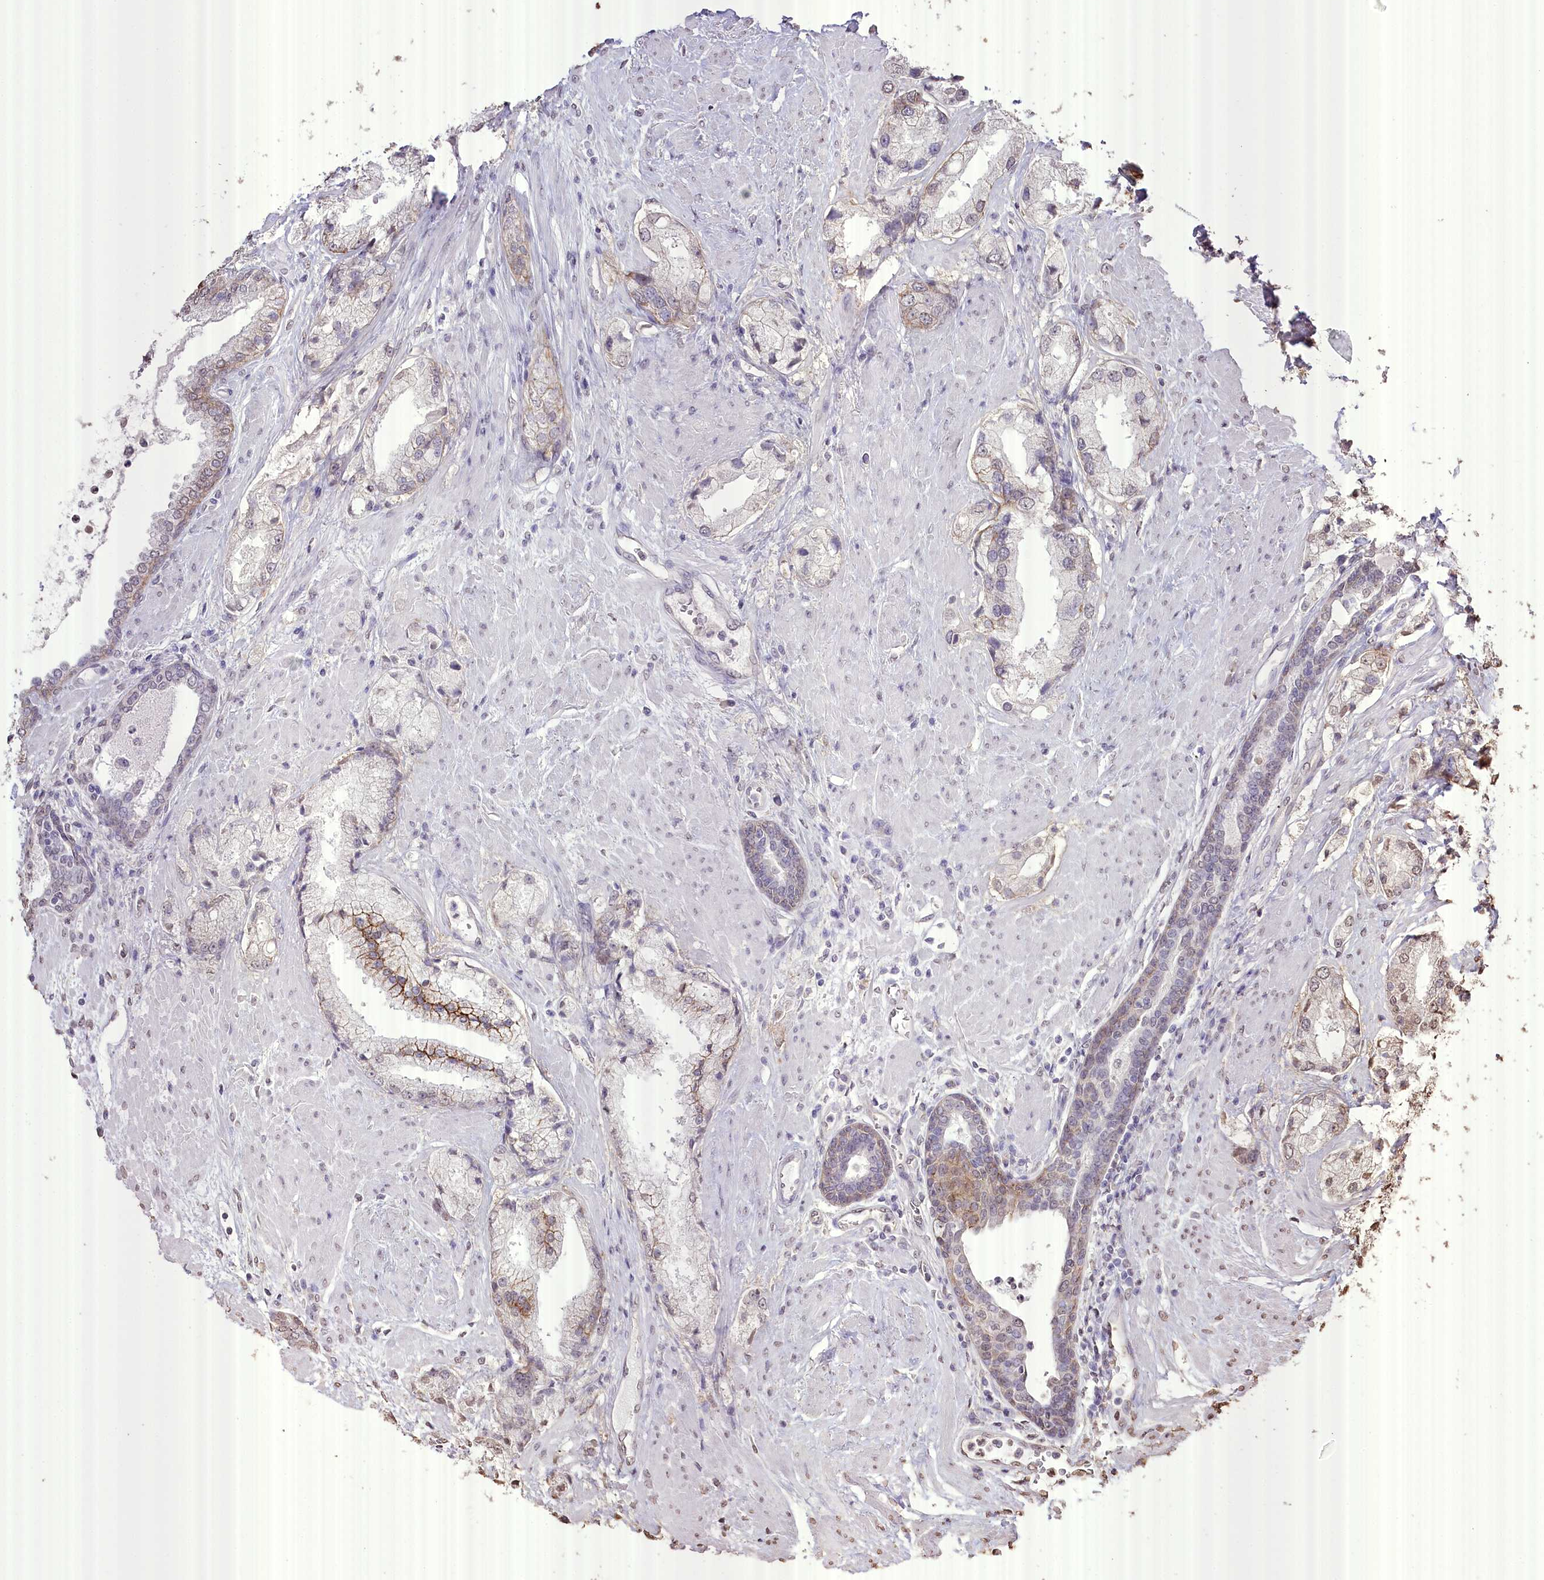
{"staining": {"intensity": "moderate", "quantity": "<25%", "location": "cytoplasmic/membranous"}, "tissue": "prostate cancer", "cell_type": "Tumor cells", "image_type": "cancer", "snomed": [{"axis": "morphology", "description": "Adenocarcinoma, Low grade"}, {"axis": "topography", "description": "Prostate"}], "caption": "This is an image of IHC staining of prostate cancer (low-grade adenocarcinoma), which shows moderate staining in the cytoplasmic/membranous of tumor cells.", "gene": "SLC39A10", "patient": {"sex": "male", "age": 67}}